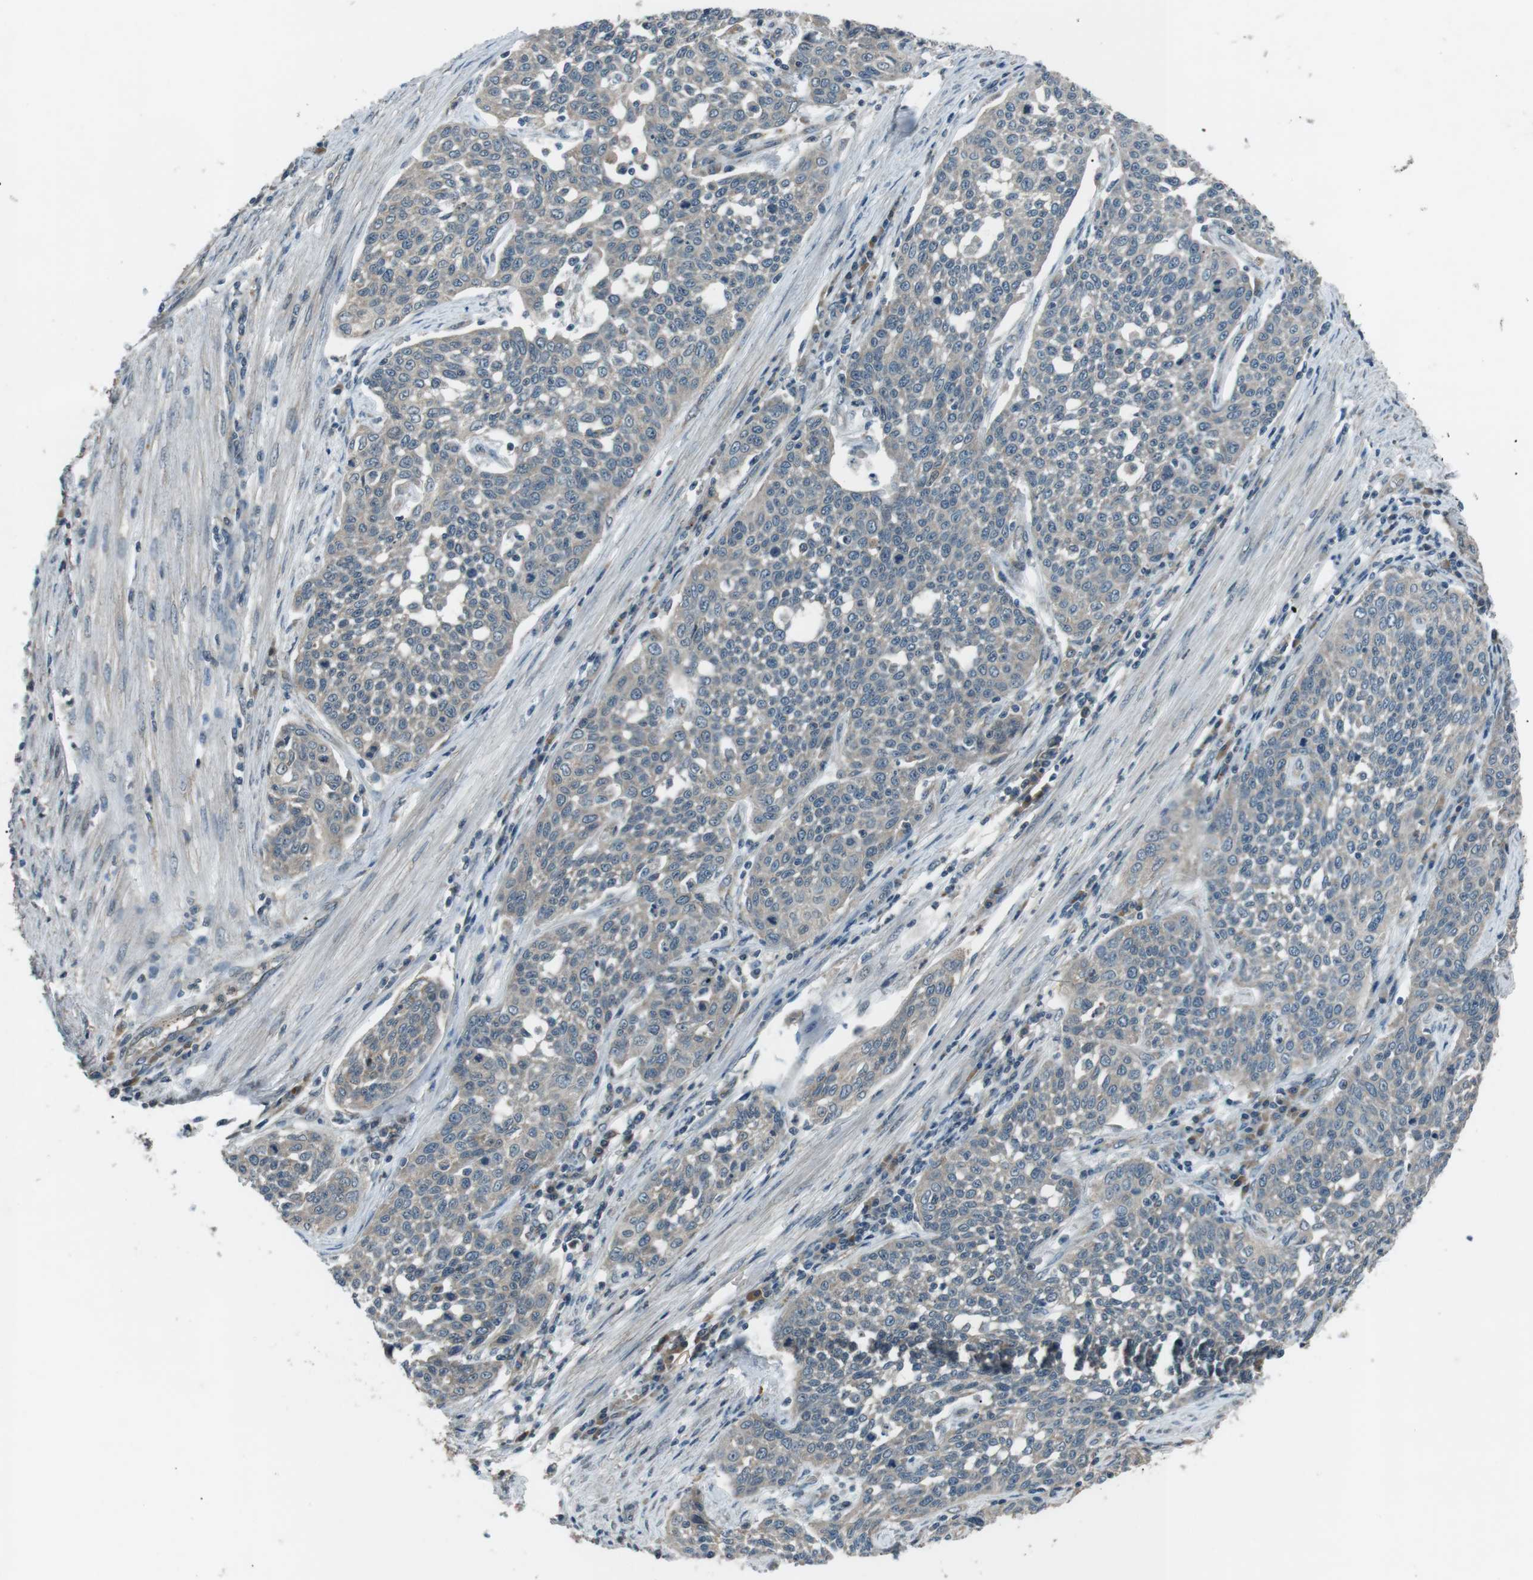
{"staining": {"intensity": "weak", "quantity": "<25%", "location": "cytoplasmic/membranous"}, "tissue": "cervical cancer", "cell_type": "Tumor cells", "image_type": "cancer", "snomed": [{"axis": "morphology", "description": "Squamous cell carcinoma, NOS"}, {"axis": "topography", "description": "Cervix"}], "caption": "Image shows no significant protein staining in tumor cells of cervical squamous cell carcinoma. (Brightfield microscopy of DAB IHC at high magnification).", "gene": "LRIG2", "patient": {"sex": "female", "age": 34}}